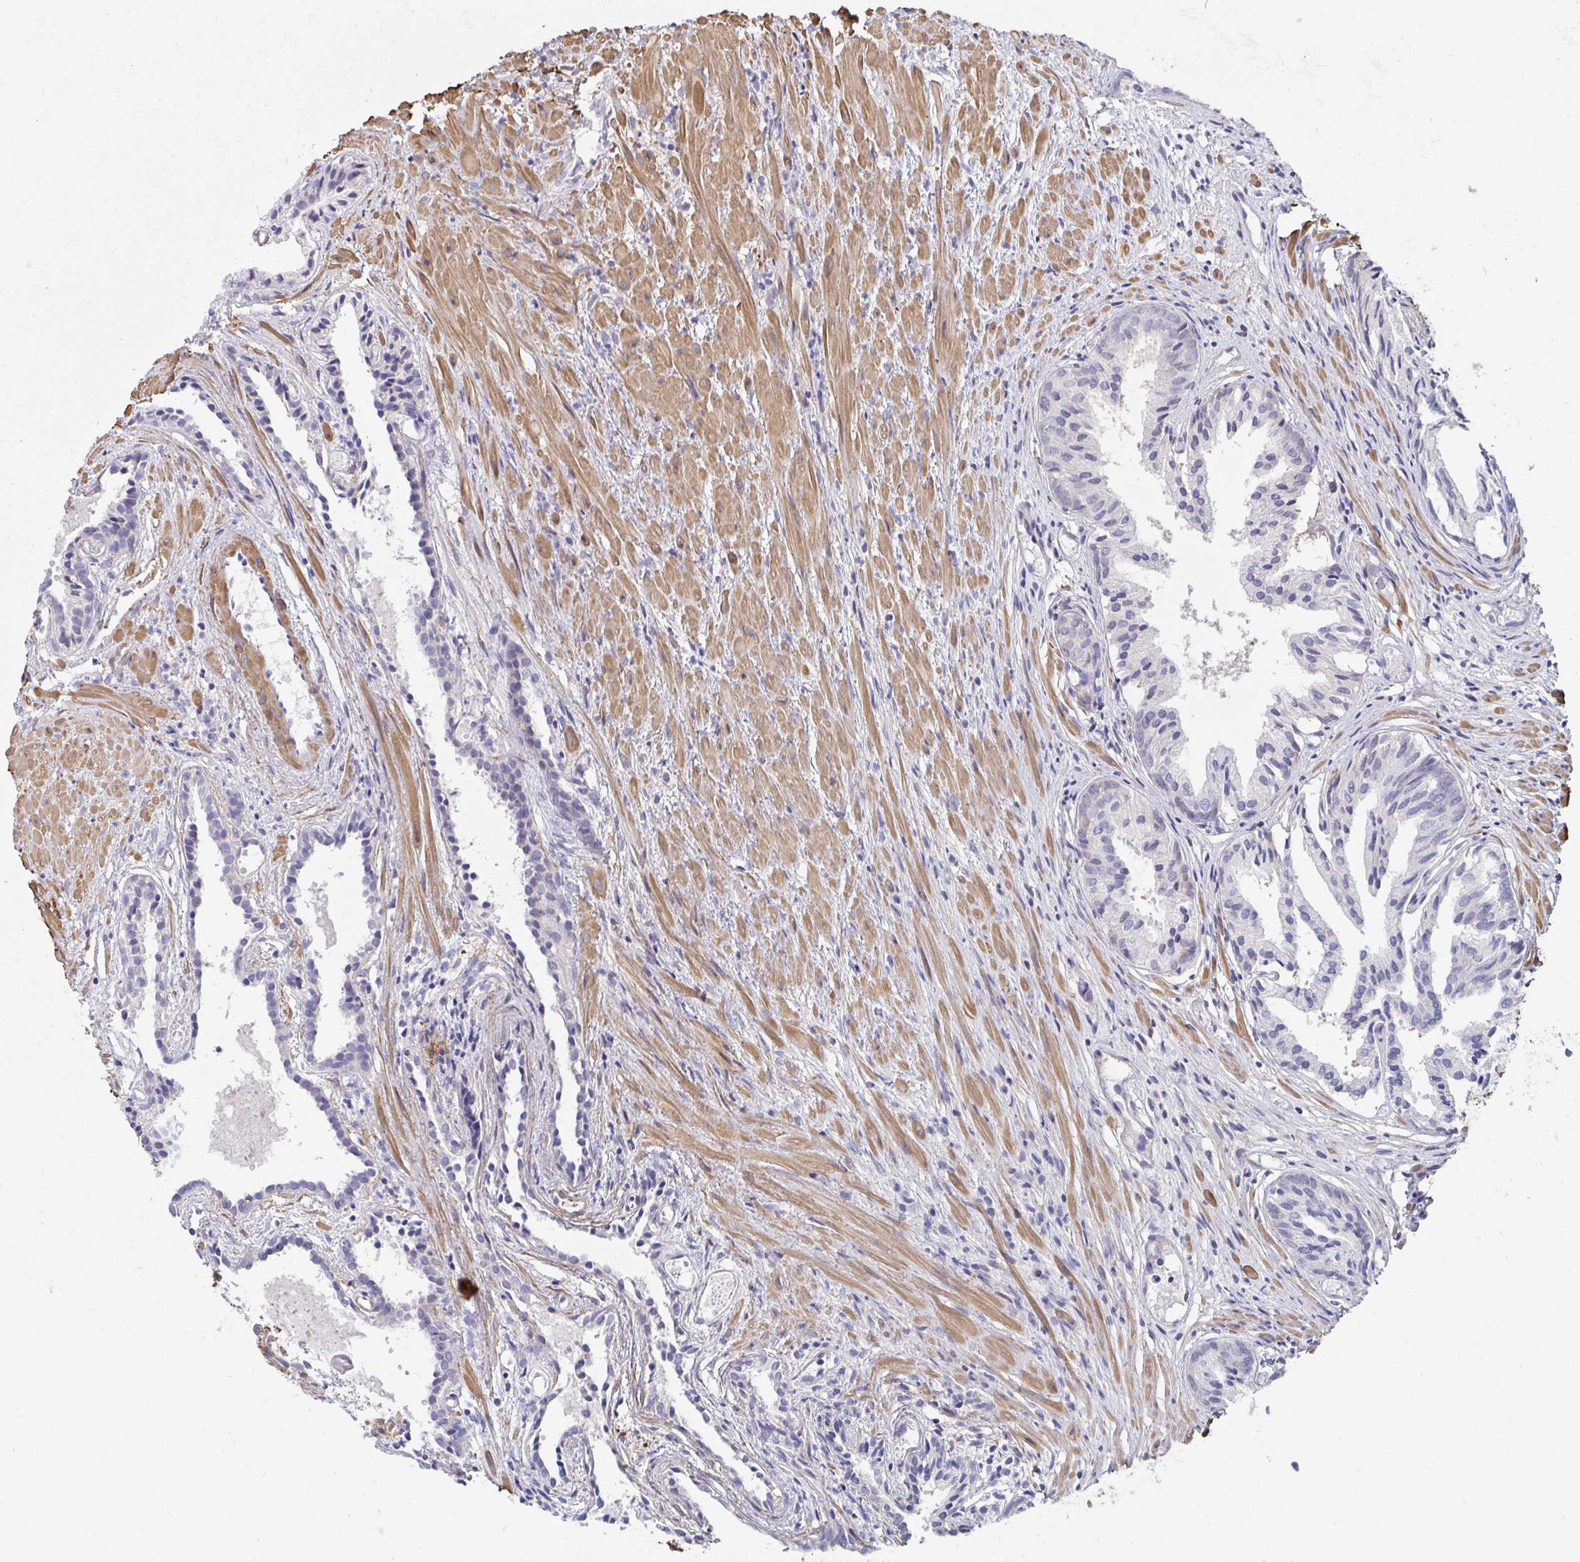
{"staining": {"intensity": "negative", "quantity": "none", "location": "none"}, "tissue": "prostate cancer", "cell_type": "Tumor cells", "image_type": "cancer", "snomed": [{"axis": "morphology", "description": "Adenocarcinoma, High grade"}, {"axis": "topography", "description": "Prostate"}], "caption": "This is an immunohistochemistry (IHC) photomicrograph of human prostate cancer (adenocarcinoma (high-grade)). There is no staining in tumor cells.", "gene": "FBXL13", "patient": {"sex": "male", "age": 58}}